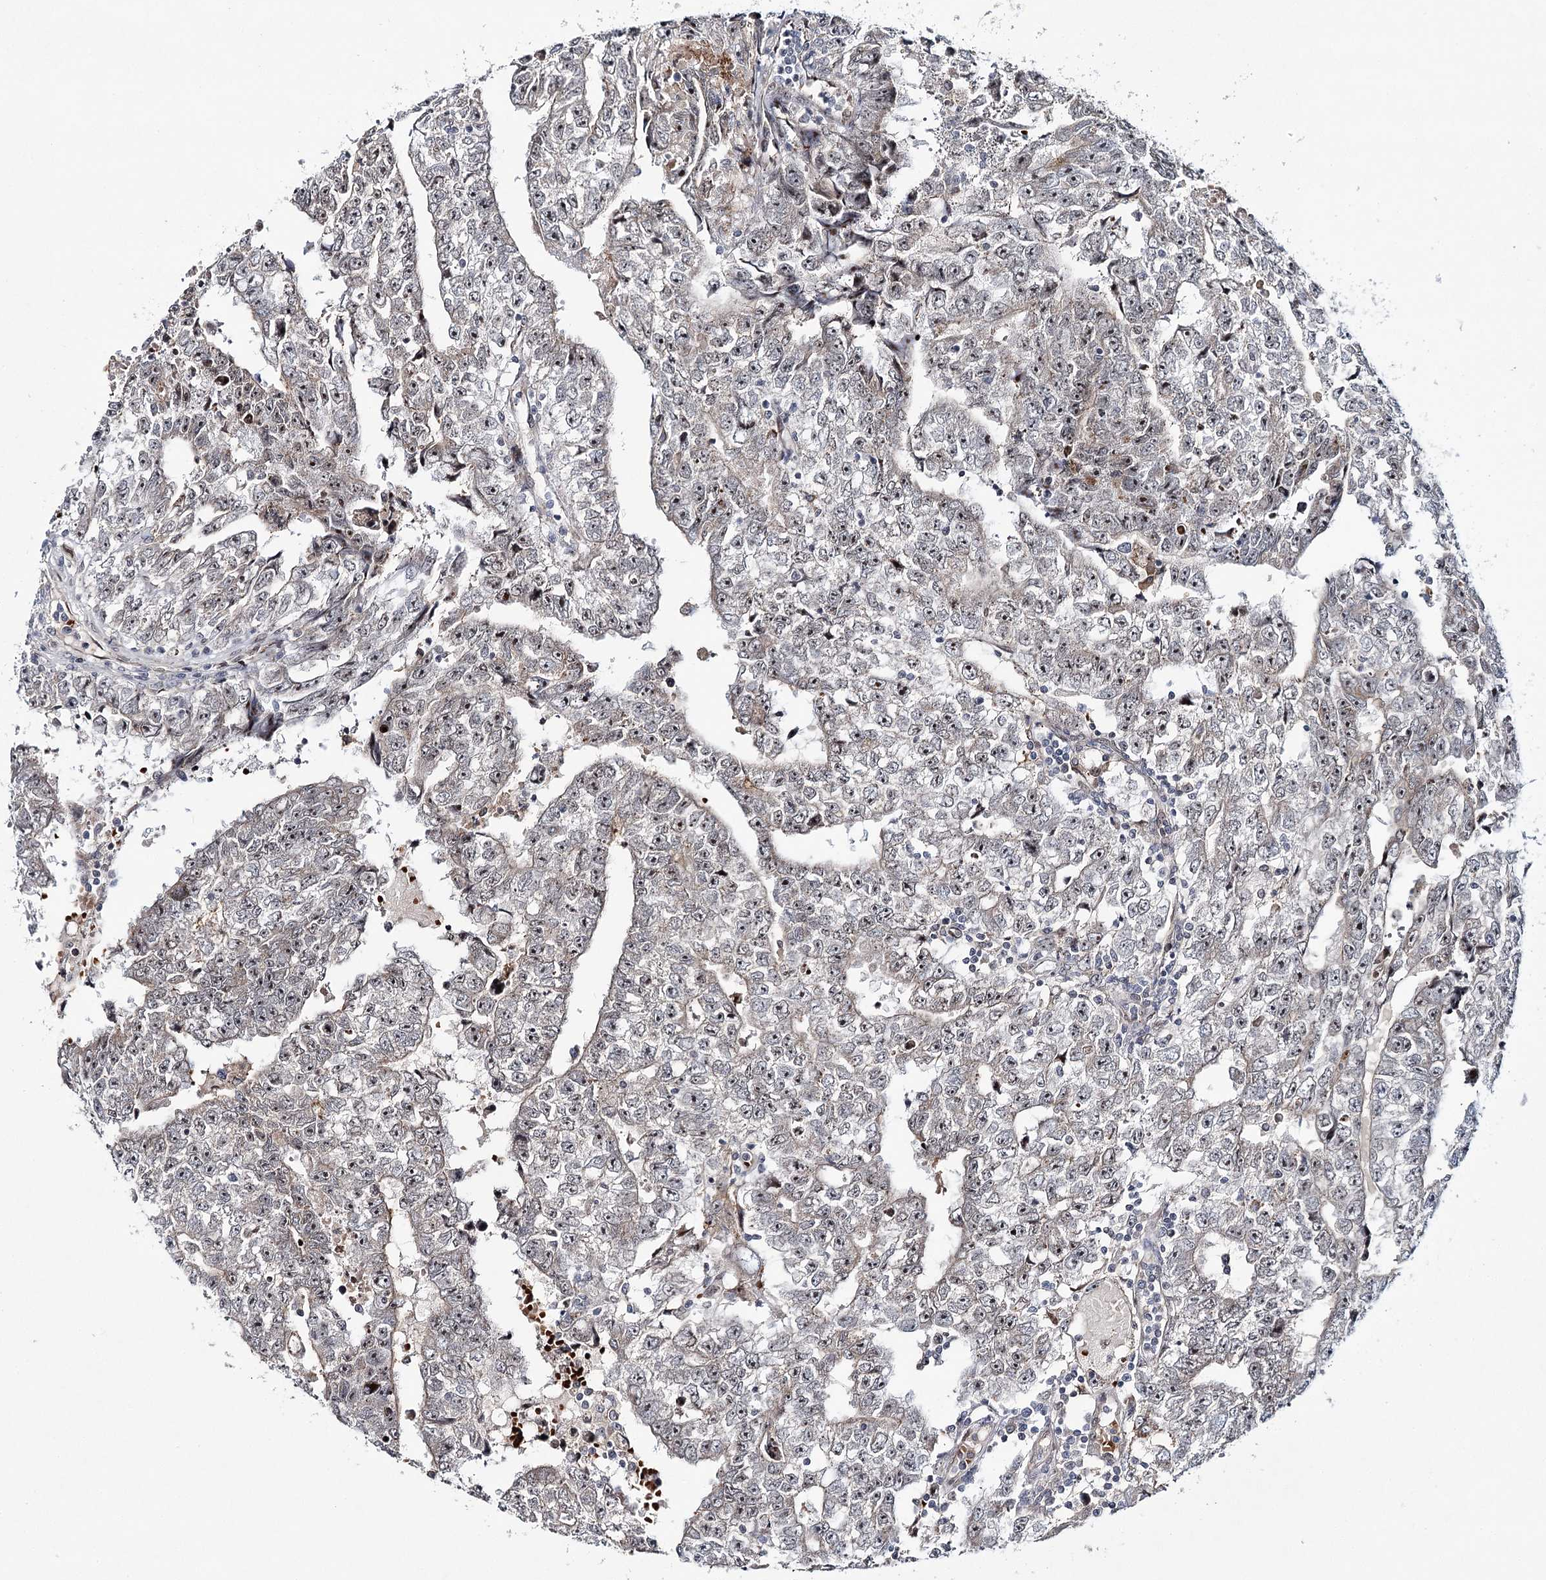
{"staining": {"intensity": "weak", "quantity": "<25%", "location": "nuclear"}, "tissue": "testis cancer", "cell_type": "Tumor cells", "image_type": "cancer", "snomed": [{"axis": "morphology", "description": "Carcinoma, Embryonal, NOS"}, {"axis": "topography", "description": "Testis"}], "caption": "Tumor cells are negative for brown protein staining in testis cancer. (DAB (3,3'-diaminobenzidine) immunohistochemistry visualized using brightfield microscopy, high magnification).", "gene": "WDR36", "patient": {"sex": "male", "age": 25}}